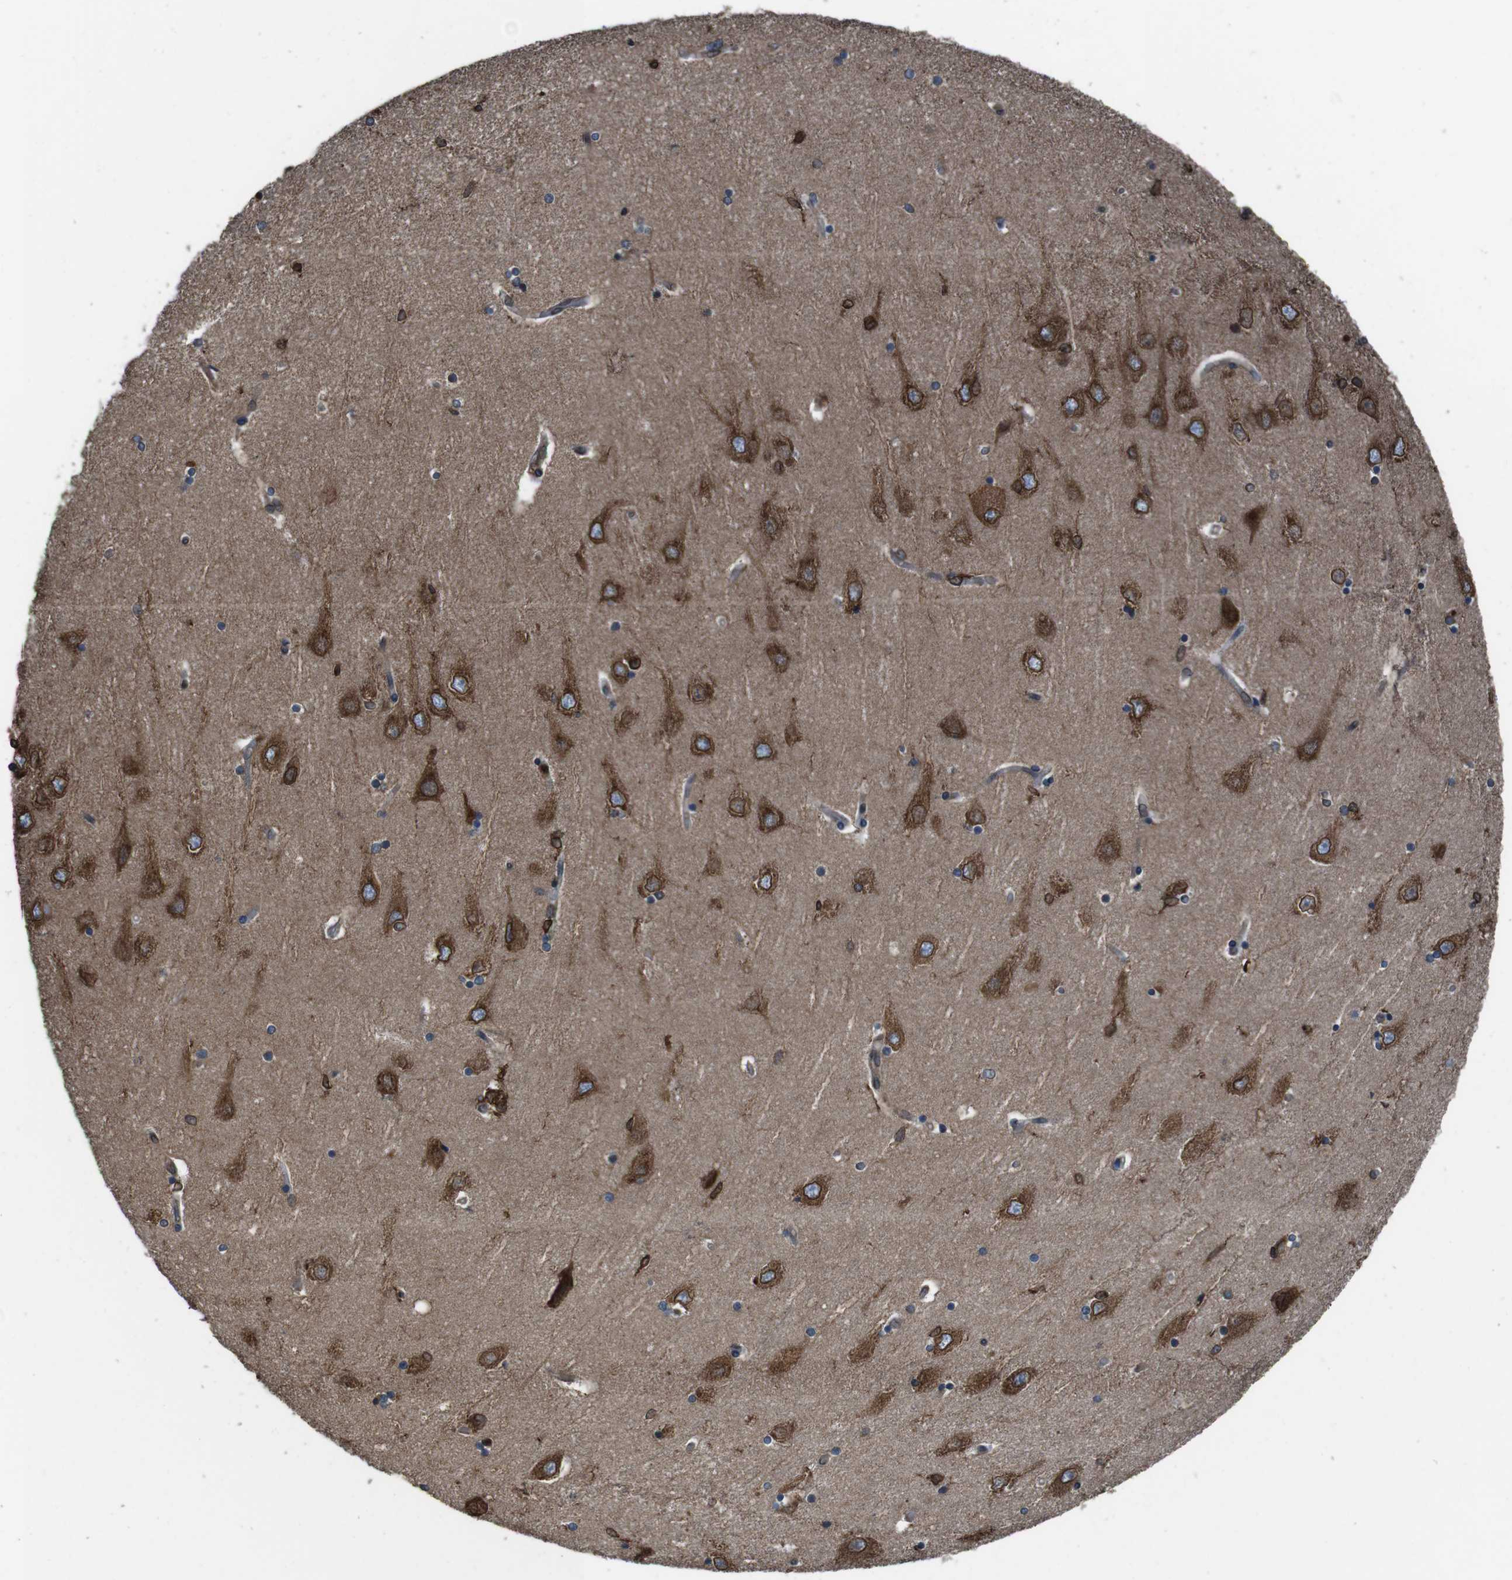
{"staining": {"intensity": "strong", "quantity": "25%-75%", "location": "cytoplasmic/membranous,nuclear"}, "tissue": "hippocampus", "cell_type": "Glial cells", "image_type": "normal", "snomed": [{"axis": "morphology", "description": "Normal tissue, NOS"}, {"axis": "topography", "description": "Hippocampus"}], "caption": "Protein staining by IHC reveals strong cytoplasmic/membranous,nuclear staining in about 25%-75% of glial cells in unremarkable hippocampus.", "gene": "APMAP", "patient": {"sex": "female", "age": 54}}